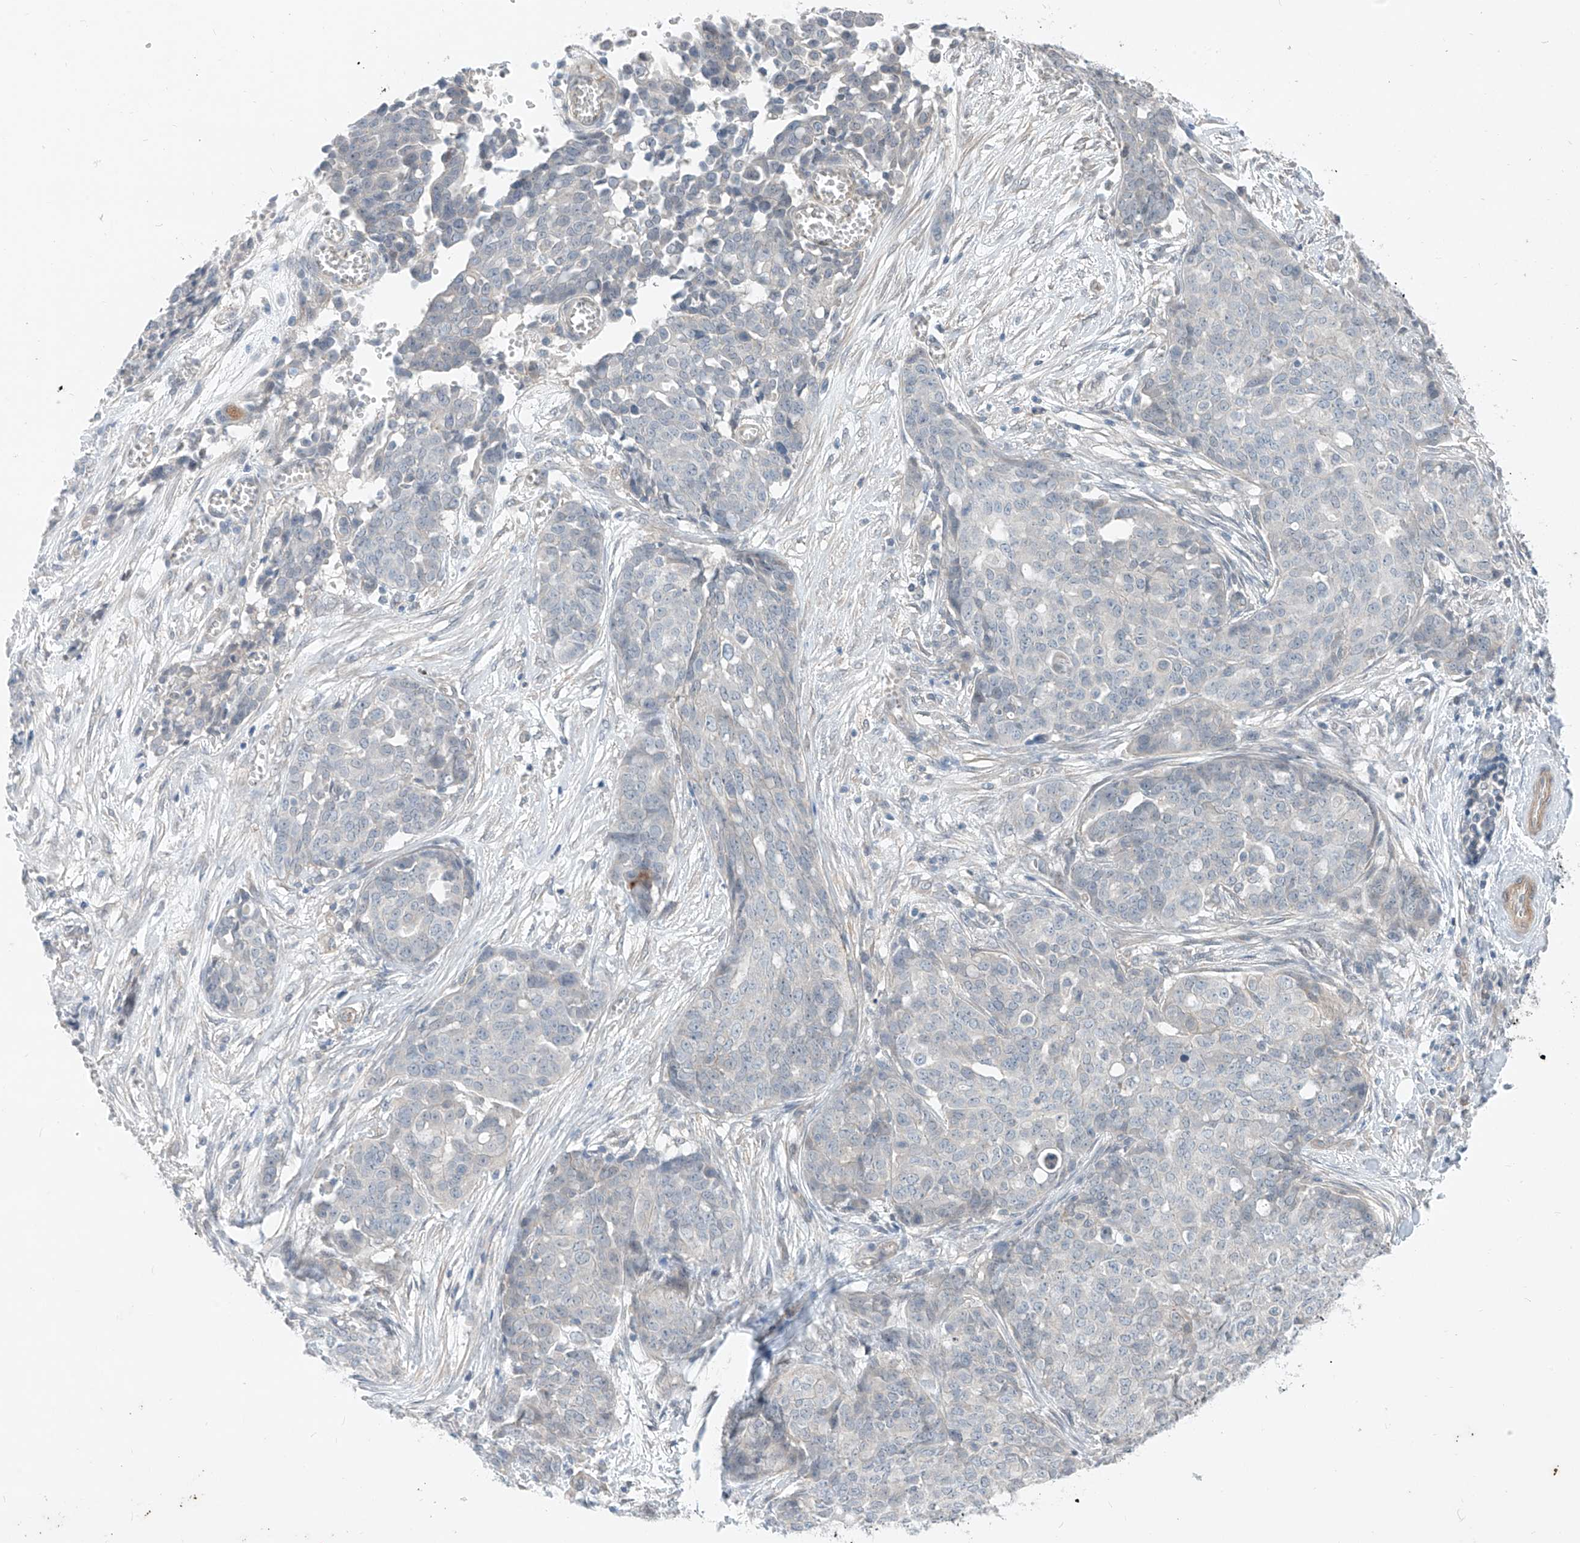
{"staining": {"intensity": "negative", "quantity": "none", "location": "none"}, "tissue": "ovarian cancer", "cell_type": "Tumor cells", "image_type": "cancer", "snomed": [{"axis": "morphology", "description": "Cystadenocarcinoma, serous, NOS"}, {"axis": "topography", "description": "Soft tissue"}, {"axis": "topography", "description": "Ovary"}], "caption": "High magnification brightfield microscopy of serous cystadenocarcinoma (ovarian) stained with DAB (3,3'-diaminobenzidine) (brown) and counterstained with hematoxylin (blue): tumor cells show no significant expression.", "gene": "ABLIM2", "patient": {"sex": "female", "age": 57}}